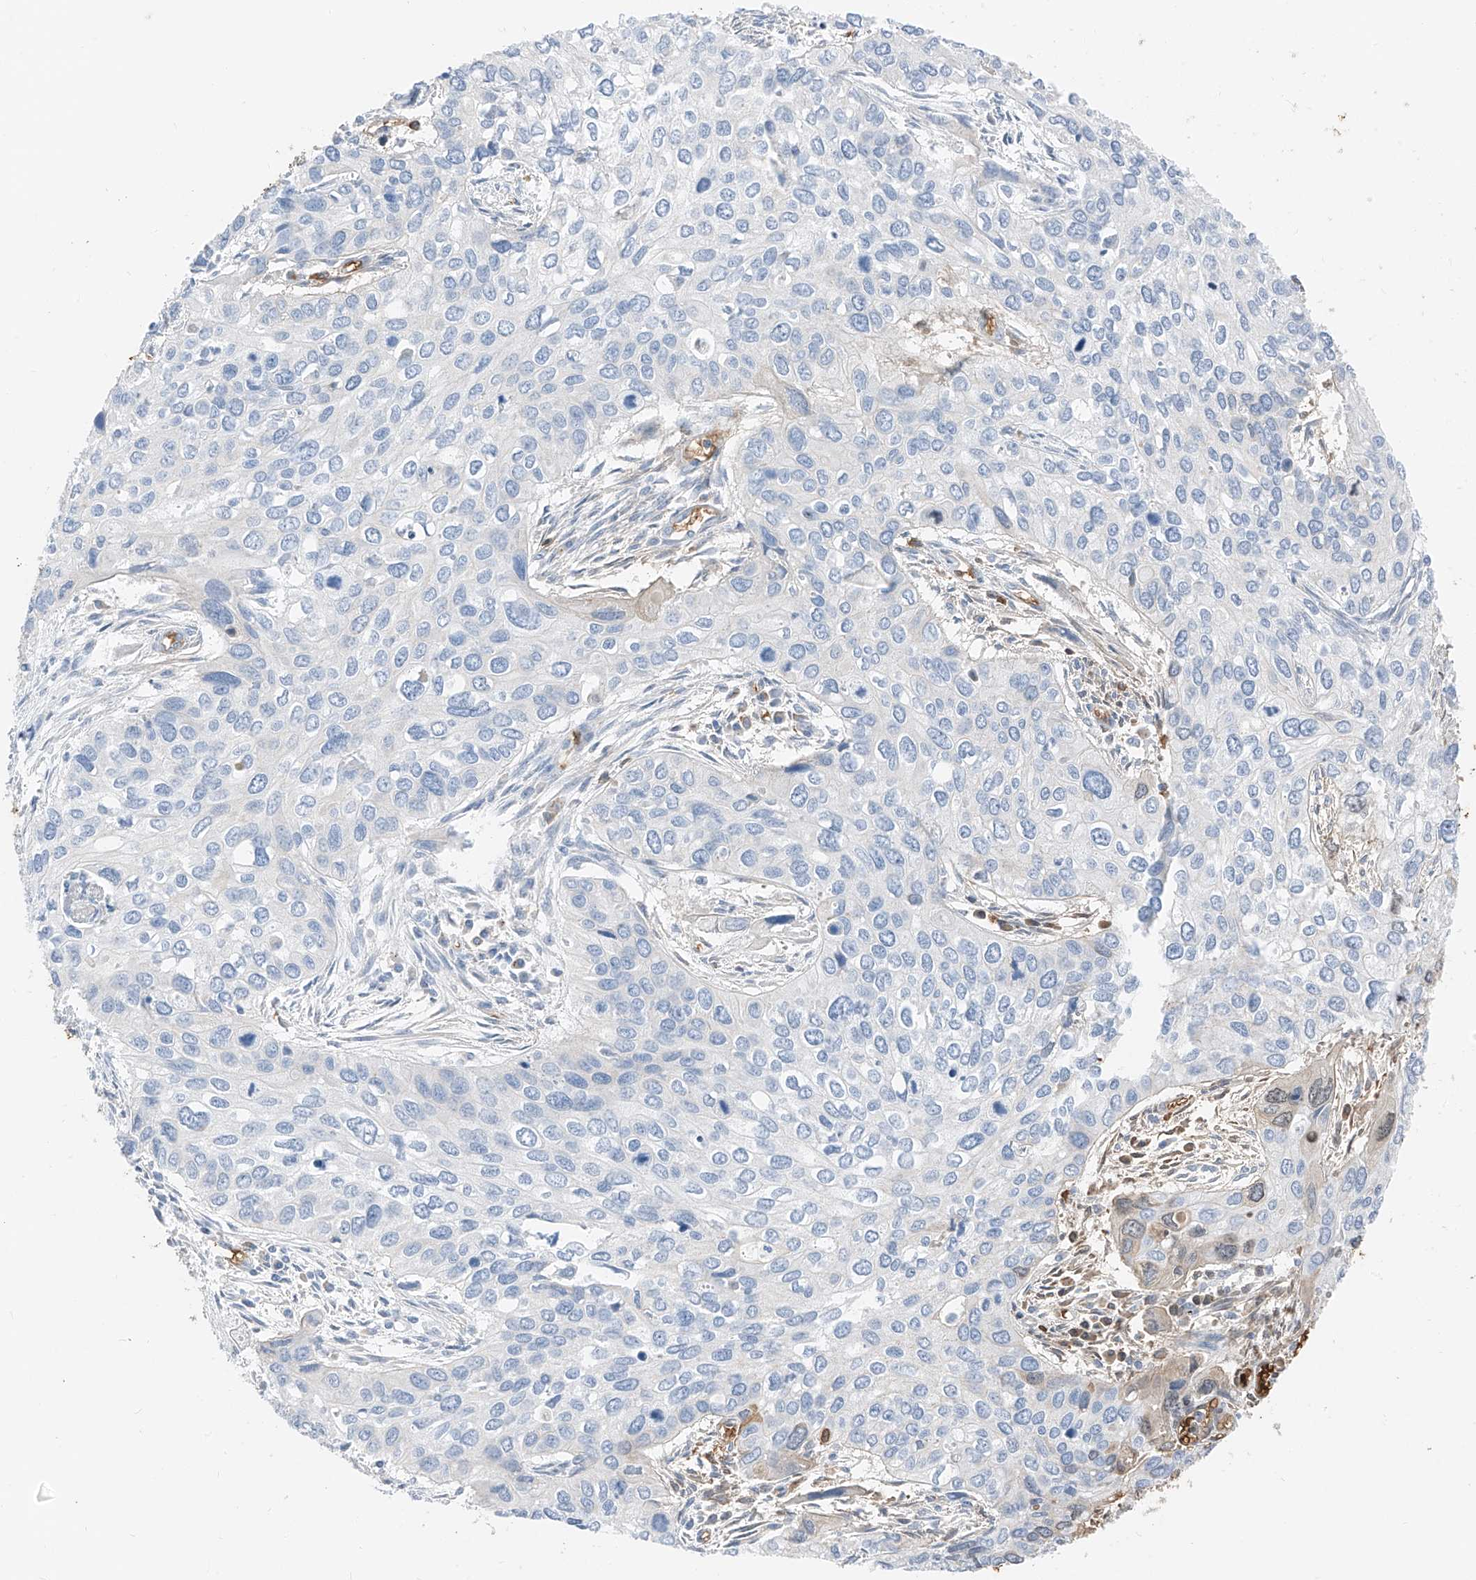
{"staining": {"intensity": "negative", "quantity": "none", "location": "none"}, "tissue": "cervical cancer", "cell_type": "Tumor cells", "image_type": "cancer", "snomed": [{"axis": "morphology", "description": "Squamous cell carcinoma, NOS"}, {"axis": "topography", "description": "Cervix"}], "caption": "The IHC photomicrograph has no significant positivity in tumor cells of cervical cancer (squamous cell carcinoma) tissue.", "gene": "PRSS23", "patient": {"sex": "female", "age": 55}}